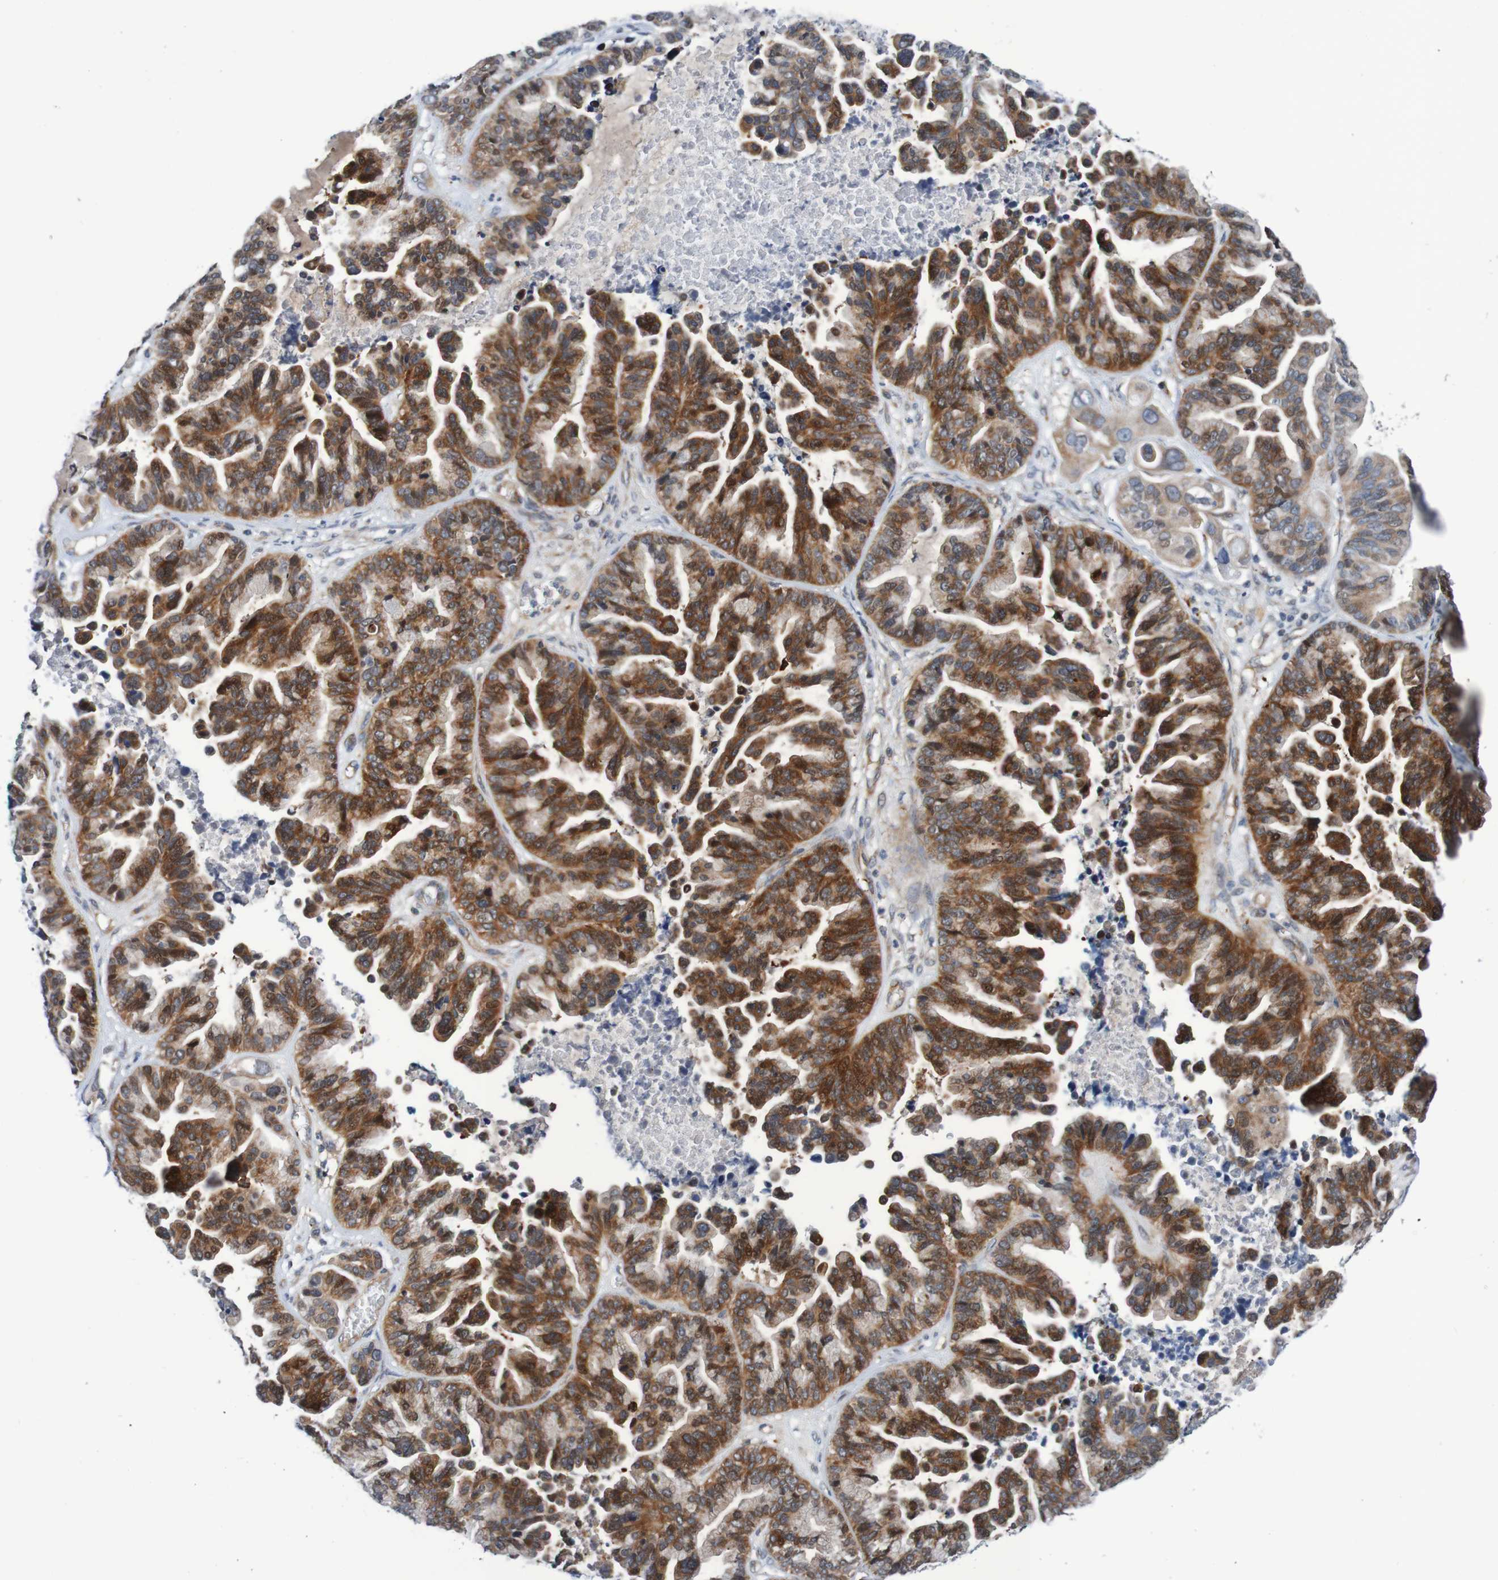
{"staining": {"intensity": "strong", "quantity": "25%-75%", "location": "cytoplasmic/membranous"}, "tissue": "ovarian cancer", "cell_type": "Tumor cells", "image_type": "cancer", "snomed": [{"axis": "morphology", "description": "Cystadenocarcinoma, serous, NOS"}, {"axis": "topography", "description": "Ovary"}], "caption": "IHC micrograph of human serous cystadenocarcinoma (ovarian) stained for a protein (brown), which exhibits high levels of strong cytoplasmic/membranous positivity in approximately 25%-75% of tumor cells.", "gene": "CPED1", "patient": {"sex": "female", "age": 56}}